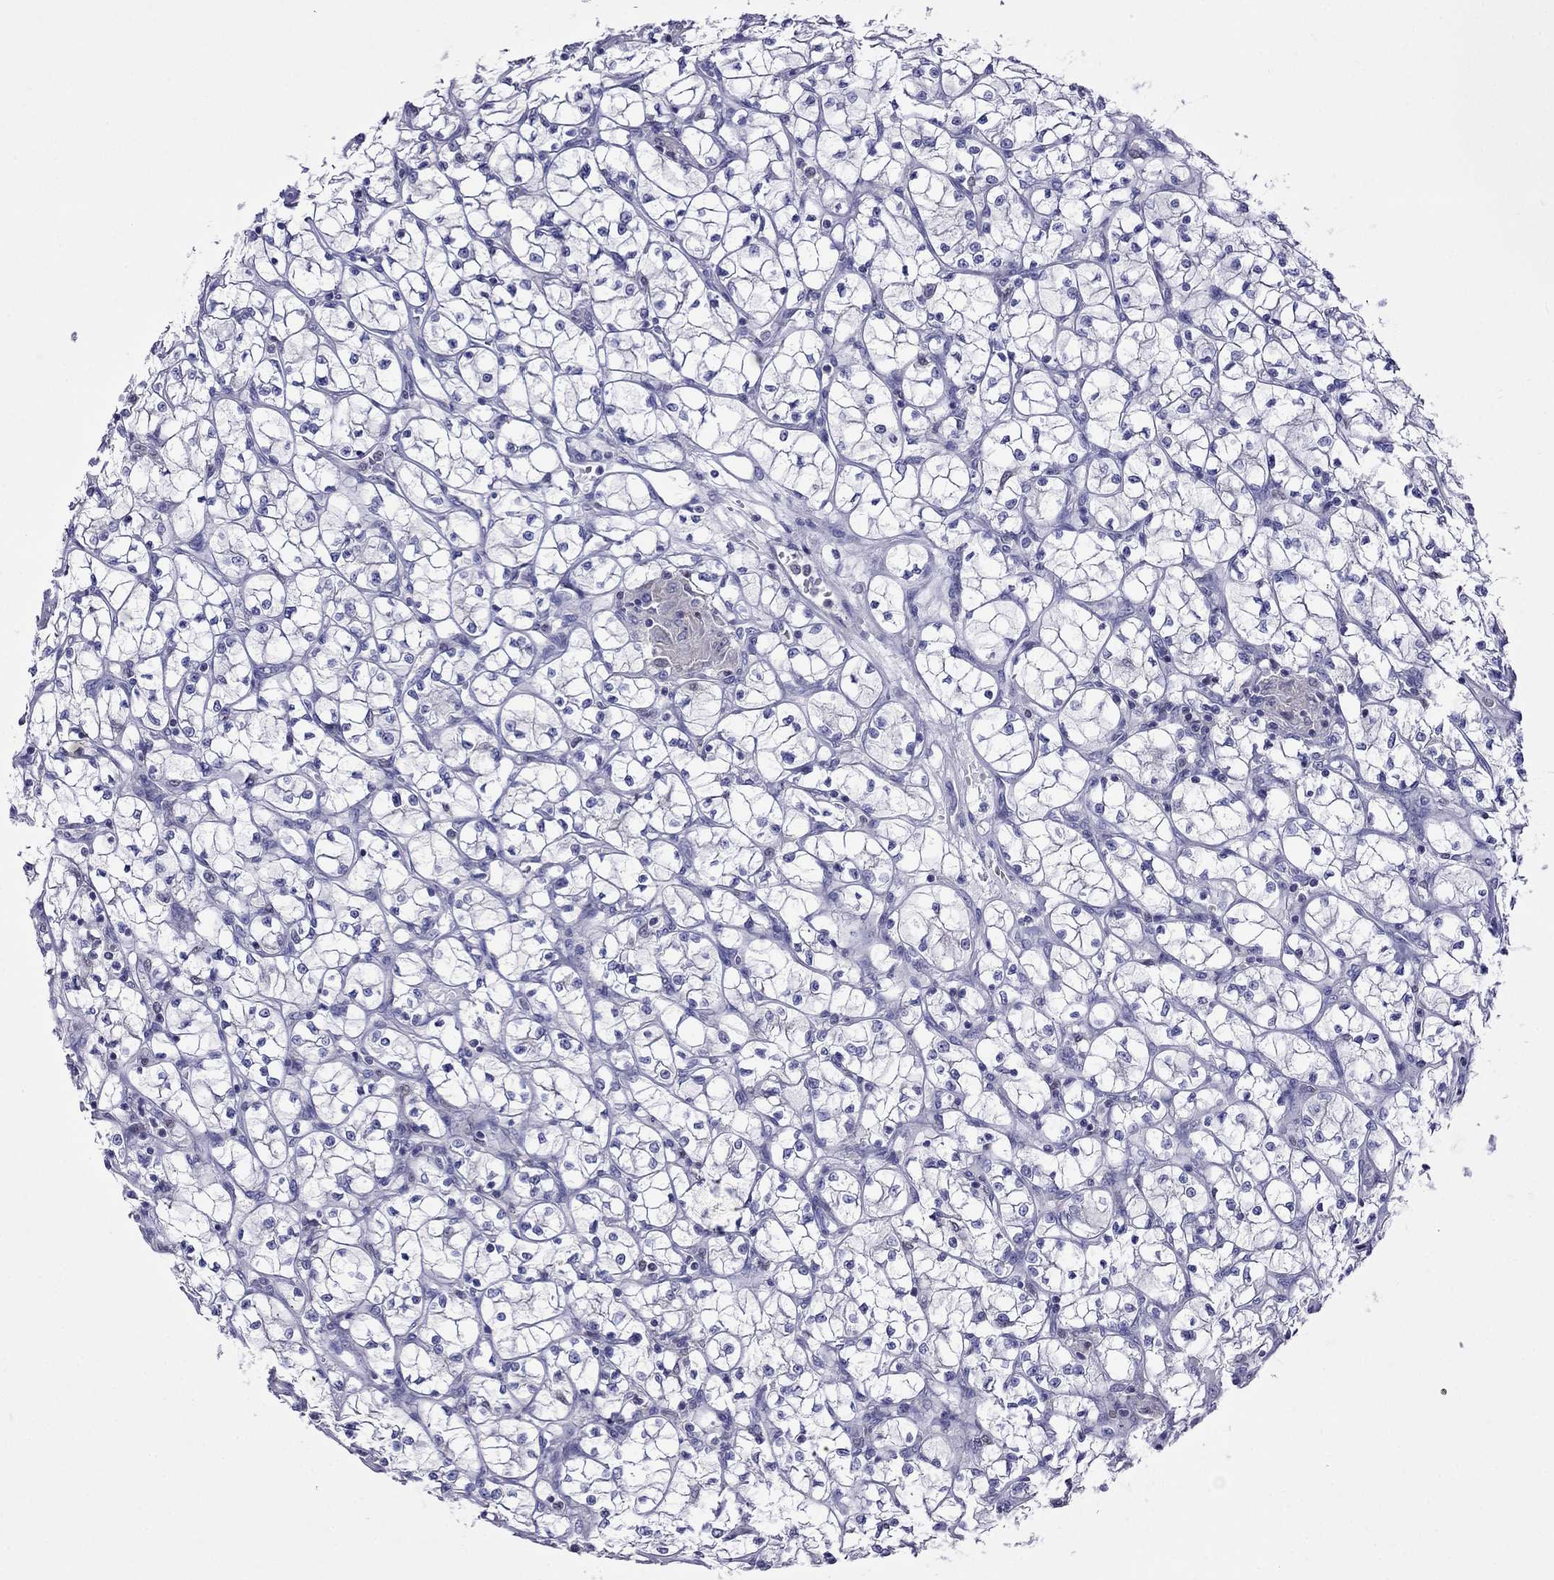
{"staining": {"intensity": "negative", "quantity": "none", "location": "none"}, "tissue": "renal cancer", "cell_type": "Tumor cells", "image_type": "cancer", "snomed": [{"axis": "morphology", "description": "Adenocarcinoma, NOS"}, {"axis": "topography", "description": "Kidney"}], "caption": "IHC histopathology image of renal adenocarcinoma stained for a protein (brown), which demonstrates no staining in tumor cells. Nuclei are stained in blue.", "gene": "MPZ", "patient": {"sex": "female", "age": 64}}